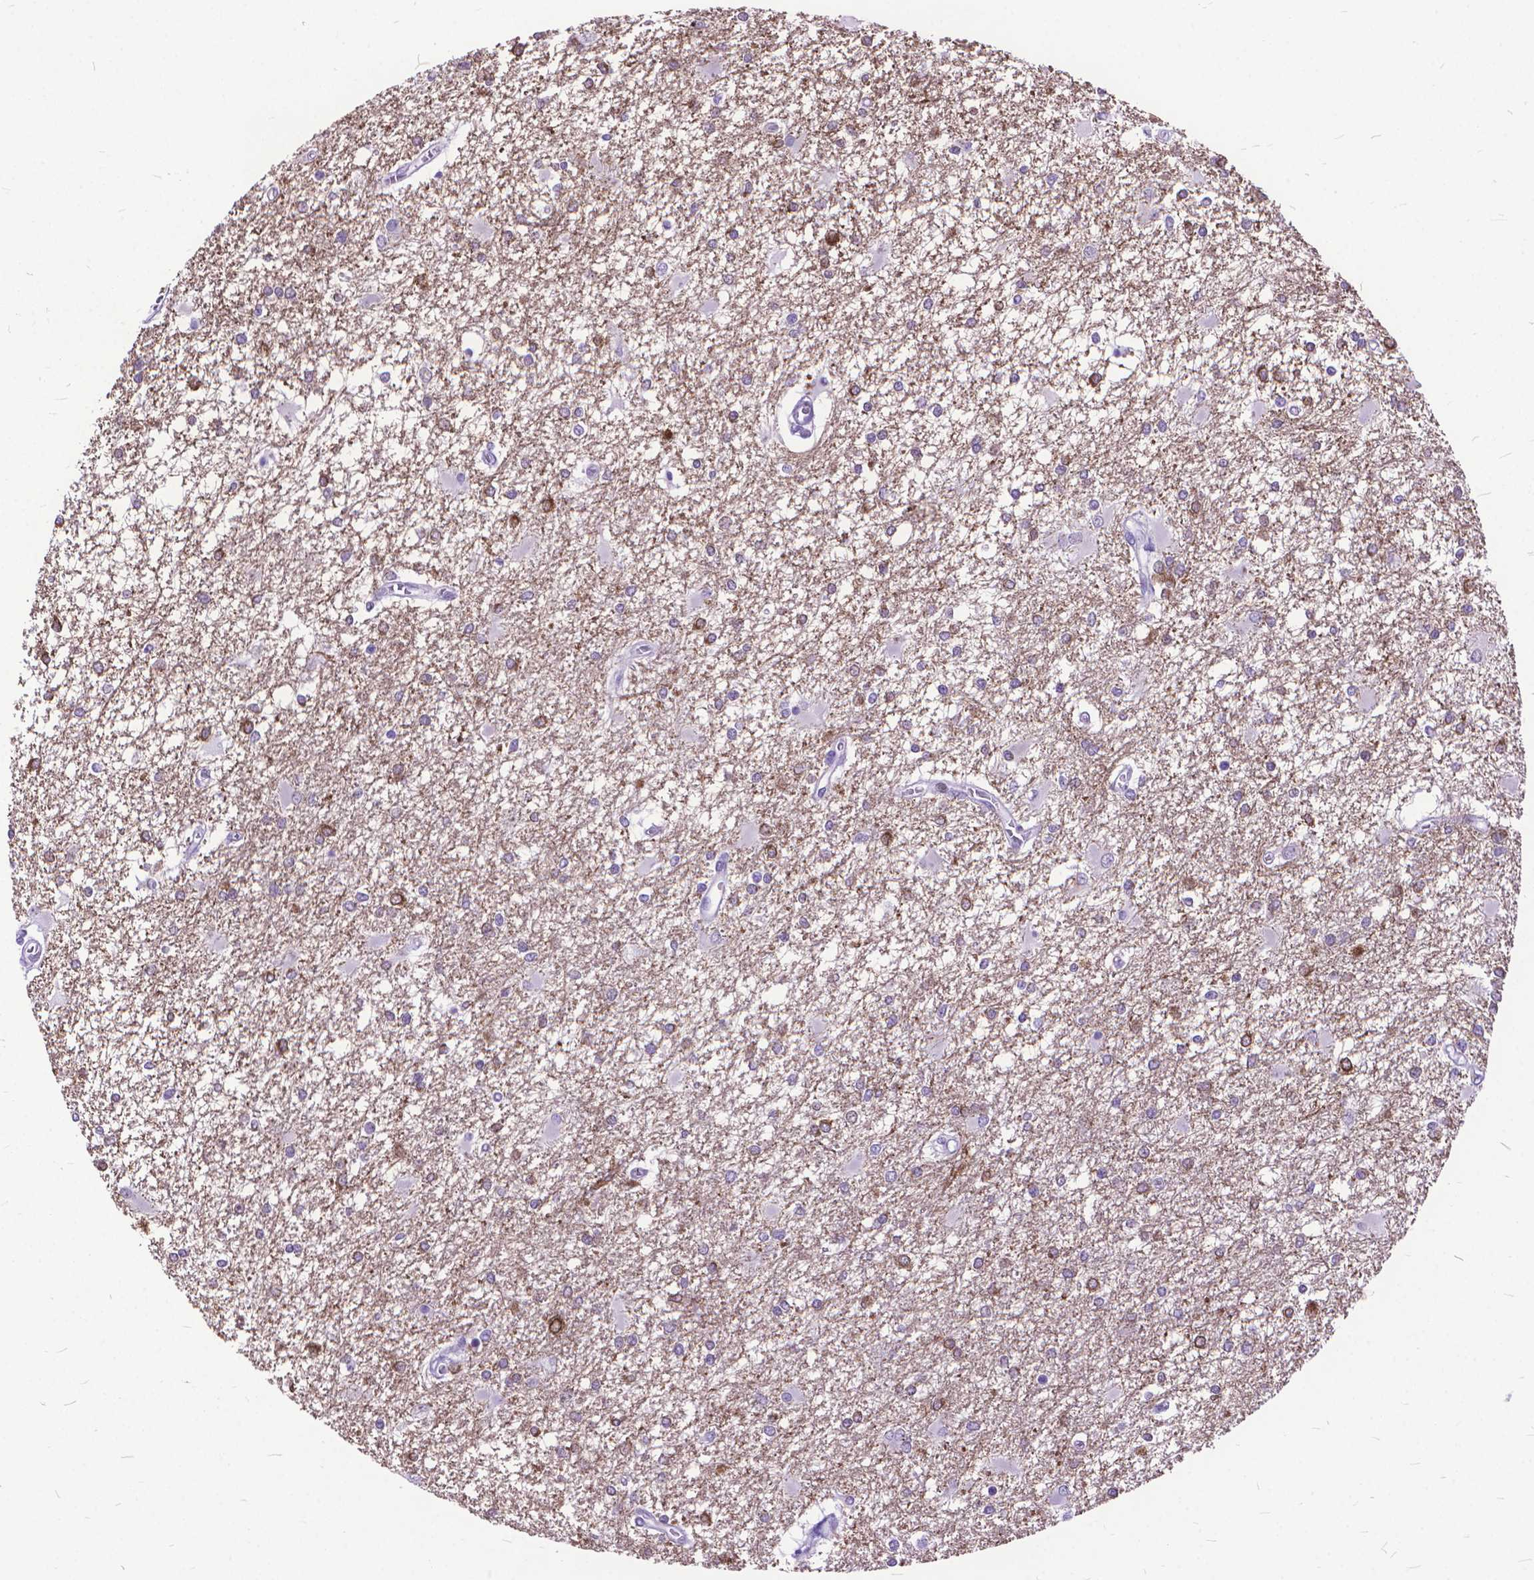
{"staining": {"intensity": "strong", "quantity": "<25%", "location": "cytoplasmic/membranous"}, "tissue": "glioma", "cell_type": "Tumor cells", "image_type": "cancer", "snomed": [{"axis": "morphology", "description": "Glioma, malignant, High grade"}, {"axis": "topography", "description": "Cerebral cortex"}], "caption": "Human malignant glioma (high-grade) stained with a protein marker reveals strong staining in tumor cells.", "gene": "POLE4", "patient": {"sex": "male", "age": 79}}